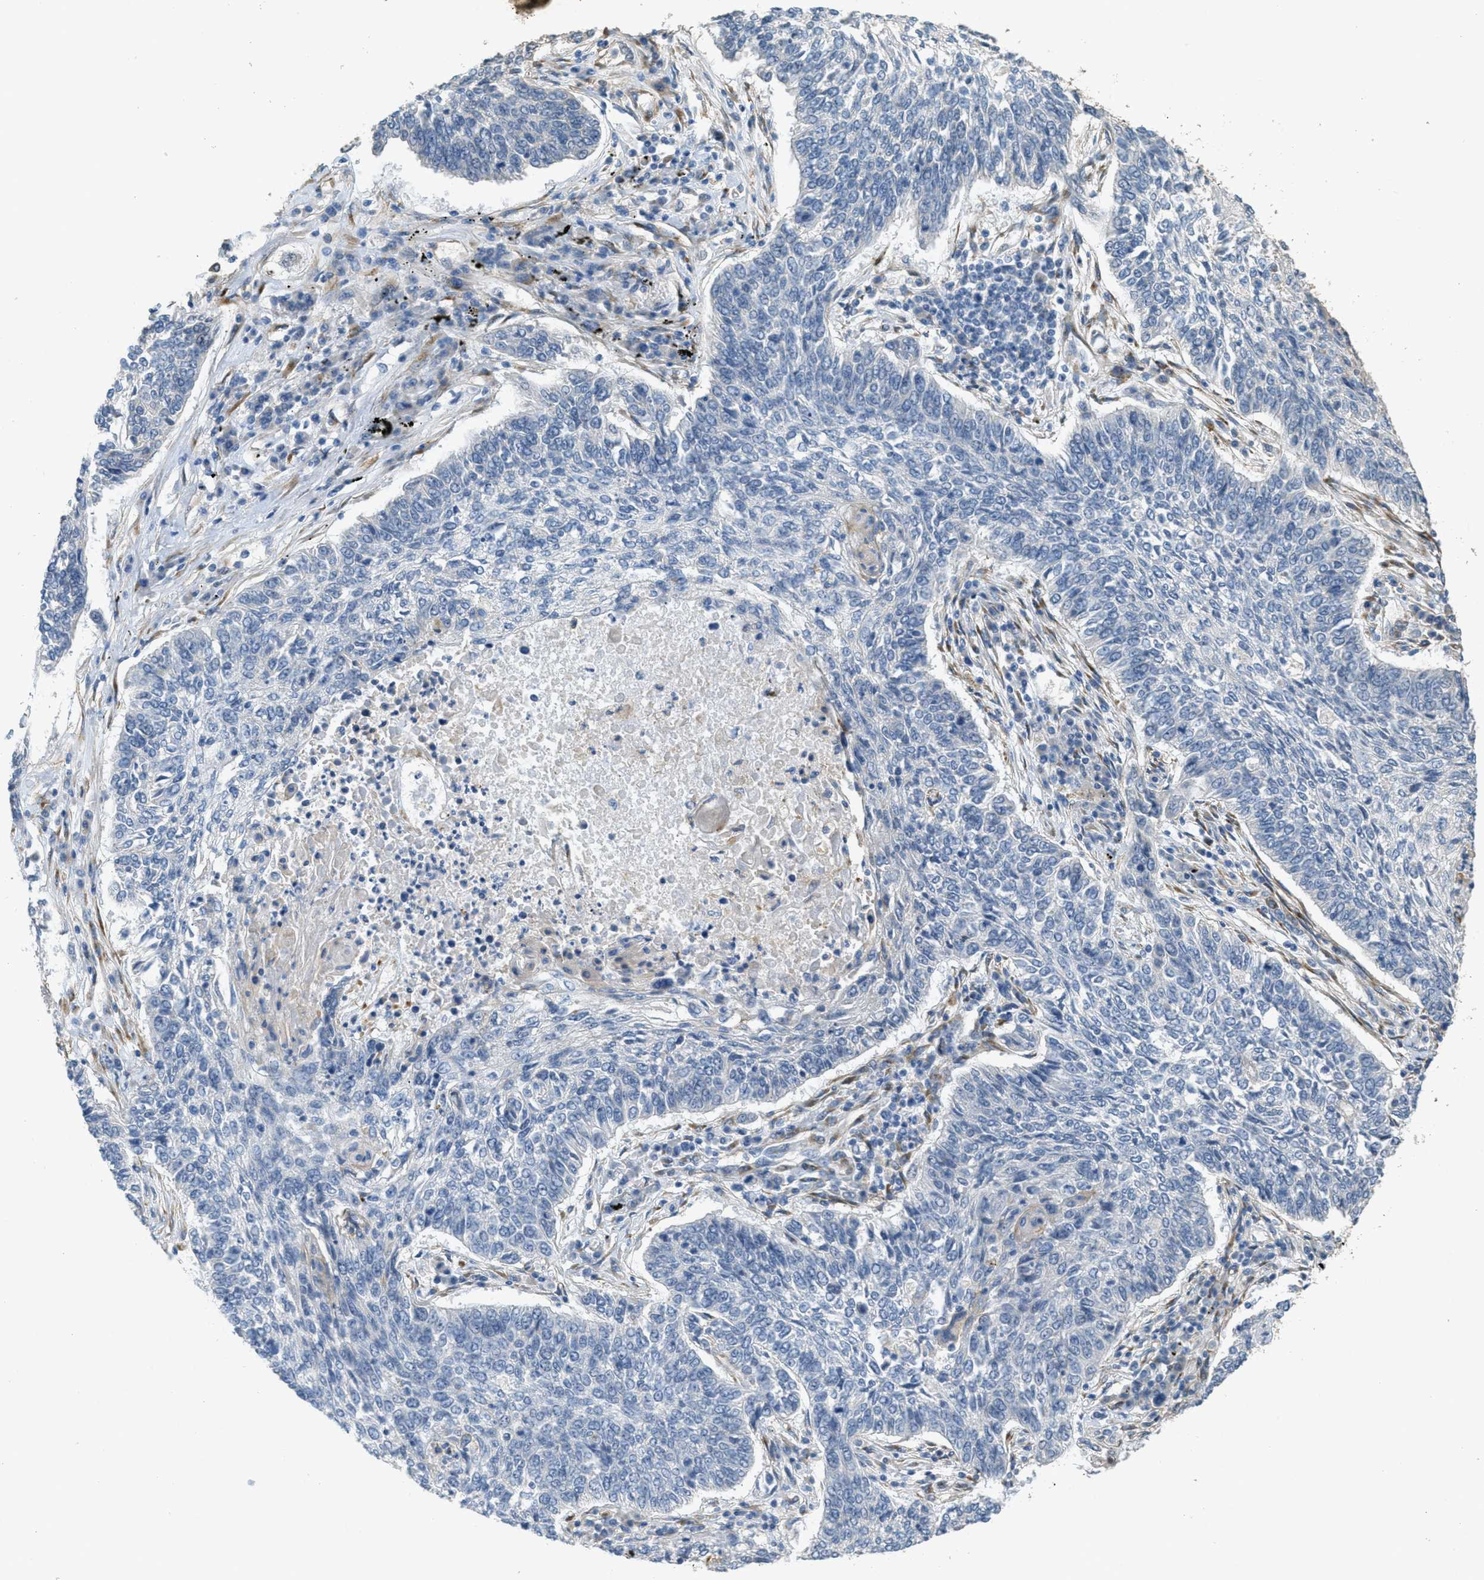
{"staining": {"intensity": "negative", "quantity": "none", "location": "none"}, "tissue": "lung cancer", "cell_type": "Tumor cells", "image_type": "cancer", "snomed": [{"axis": "morphology", "description": "Normal tissue, NOS"}, {"axis": "morphology", "description": "Squamous cell carcinoma, NOS"}, {"axis": "topography", "description": "Cartilage tissue"}, {"axis": "topography", "description": "Bronchus"}, {"axis": "topography", "description": "Lung"}], "caption": "Tumor cells show no significant protein expression in lung squamous cell carcinoma. The staining was performed using DAB to visualize the protein expression in brown, while the nuclei were stained in blue with hematoxylin (Magnification: 20x).", "gene": "ADCY5", "patient": {"sex": "female", "age": 49}}